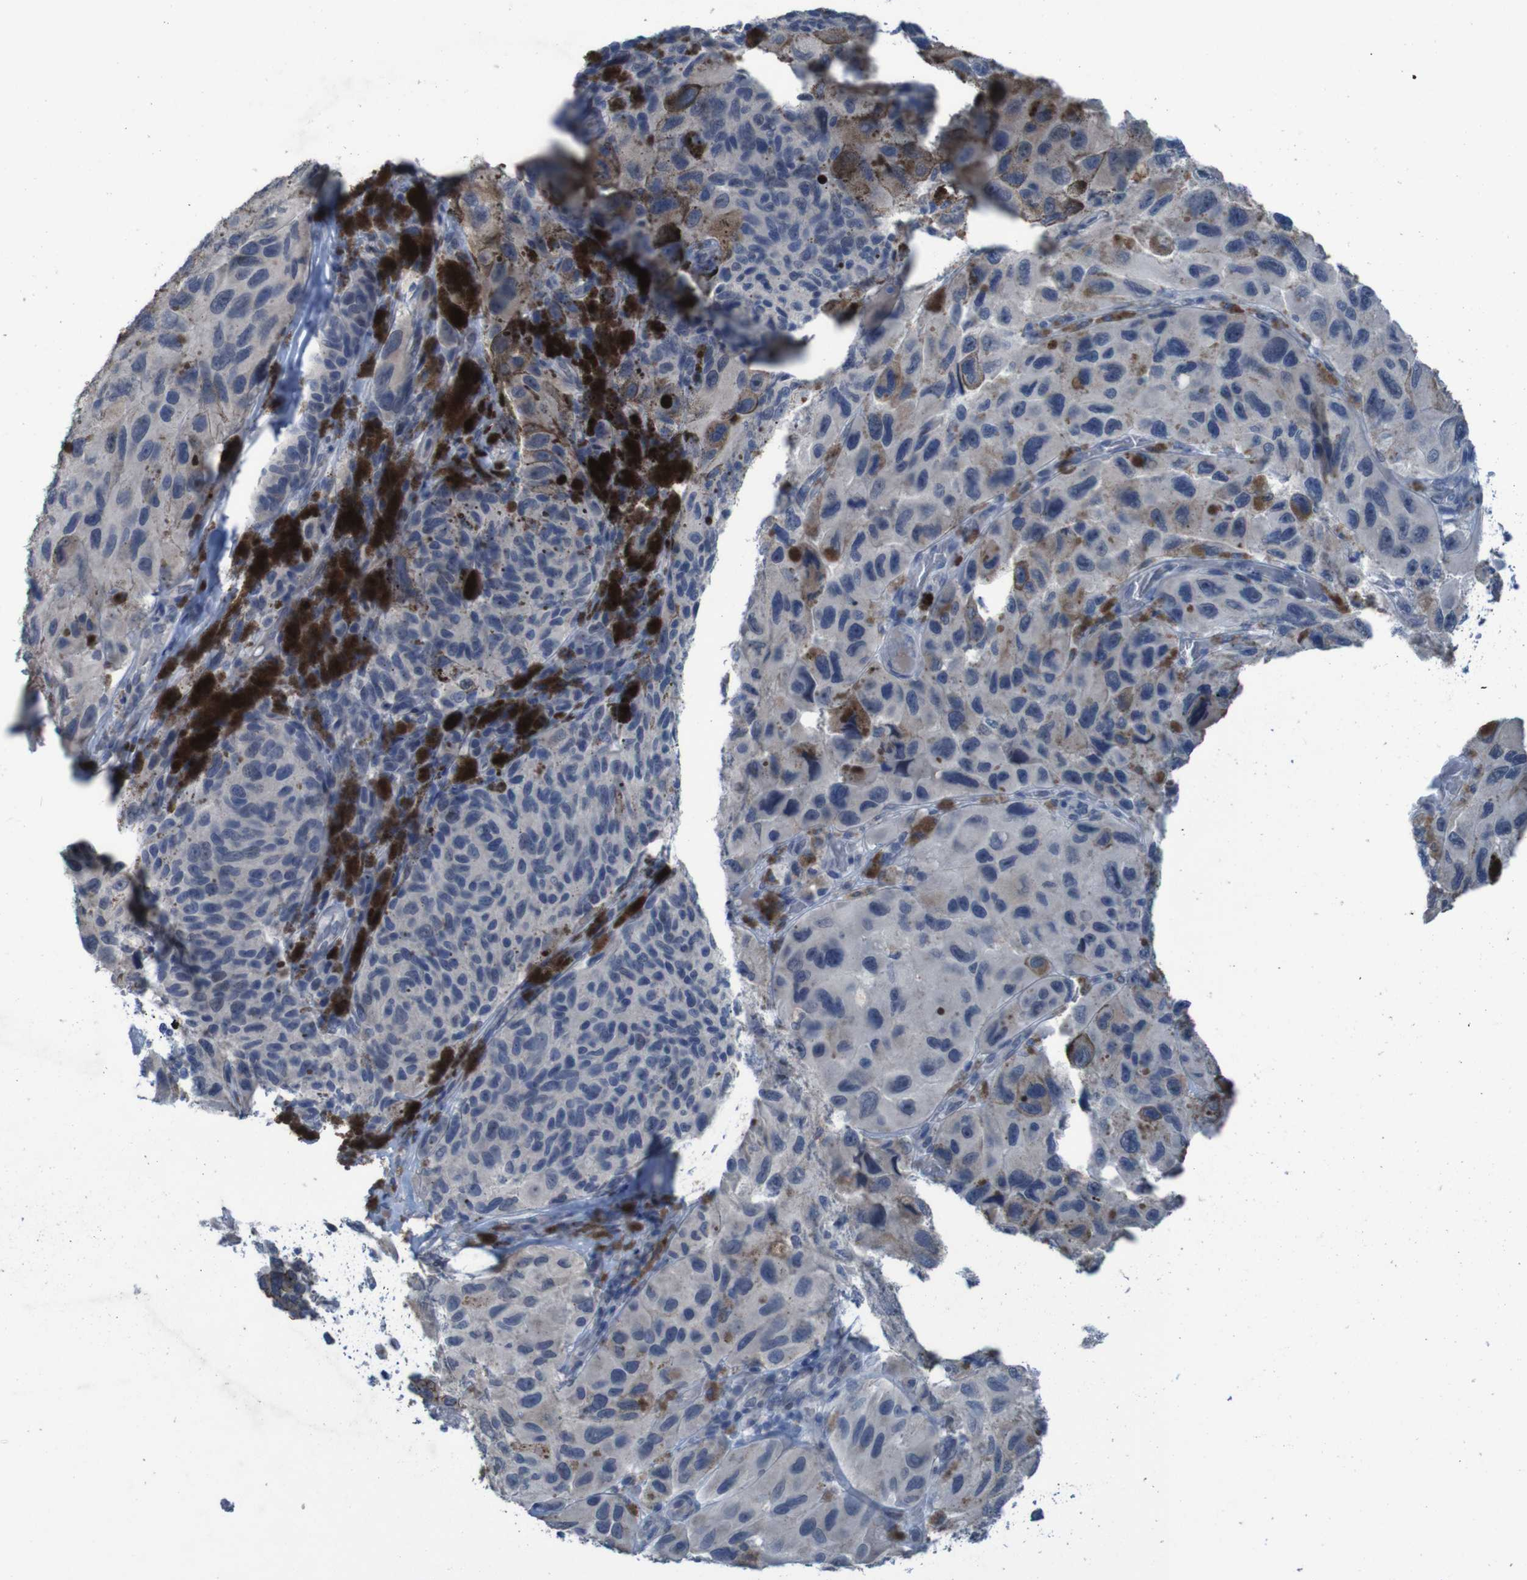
{"staining": {"intensity": "negative", "quantity": "none", "location": "none"}, "tissue": "melanoma", "cell_type": "Tumor cells", "image_type": "cancer", "snomed": [{"axis": "morphology", "description": "Malignant melanoma, NOS"}, {"axis": "topography", "description": "Skin"}], "caption": "A histopathology image of melanoma stained for a protein shows no brown staining in tumor cells. Brightfield microscopy of IHC stained with DAB (brown) and hematoxylin (blue), captured at high magnification.", "gene": "CLDN18", "patient": {"sex": "female", "age": 73}}